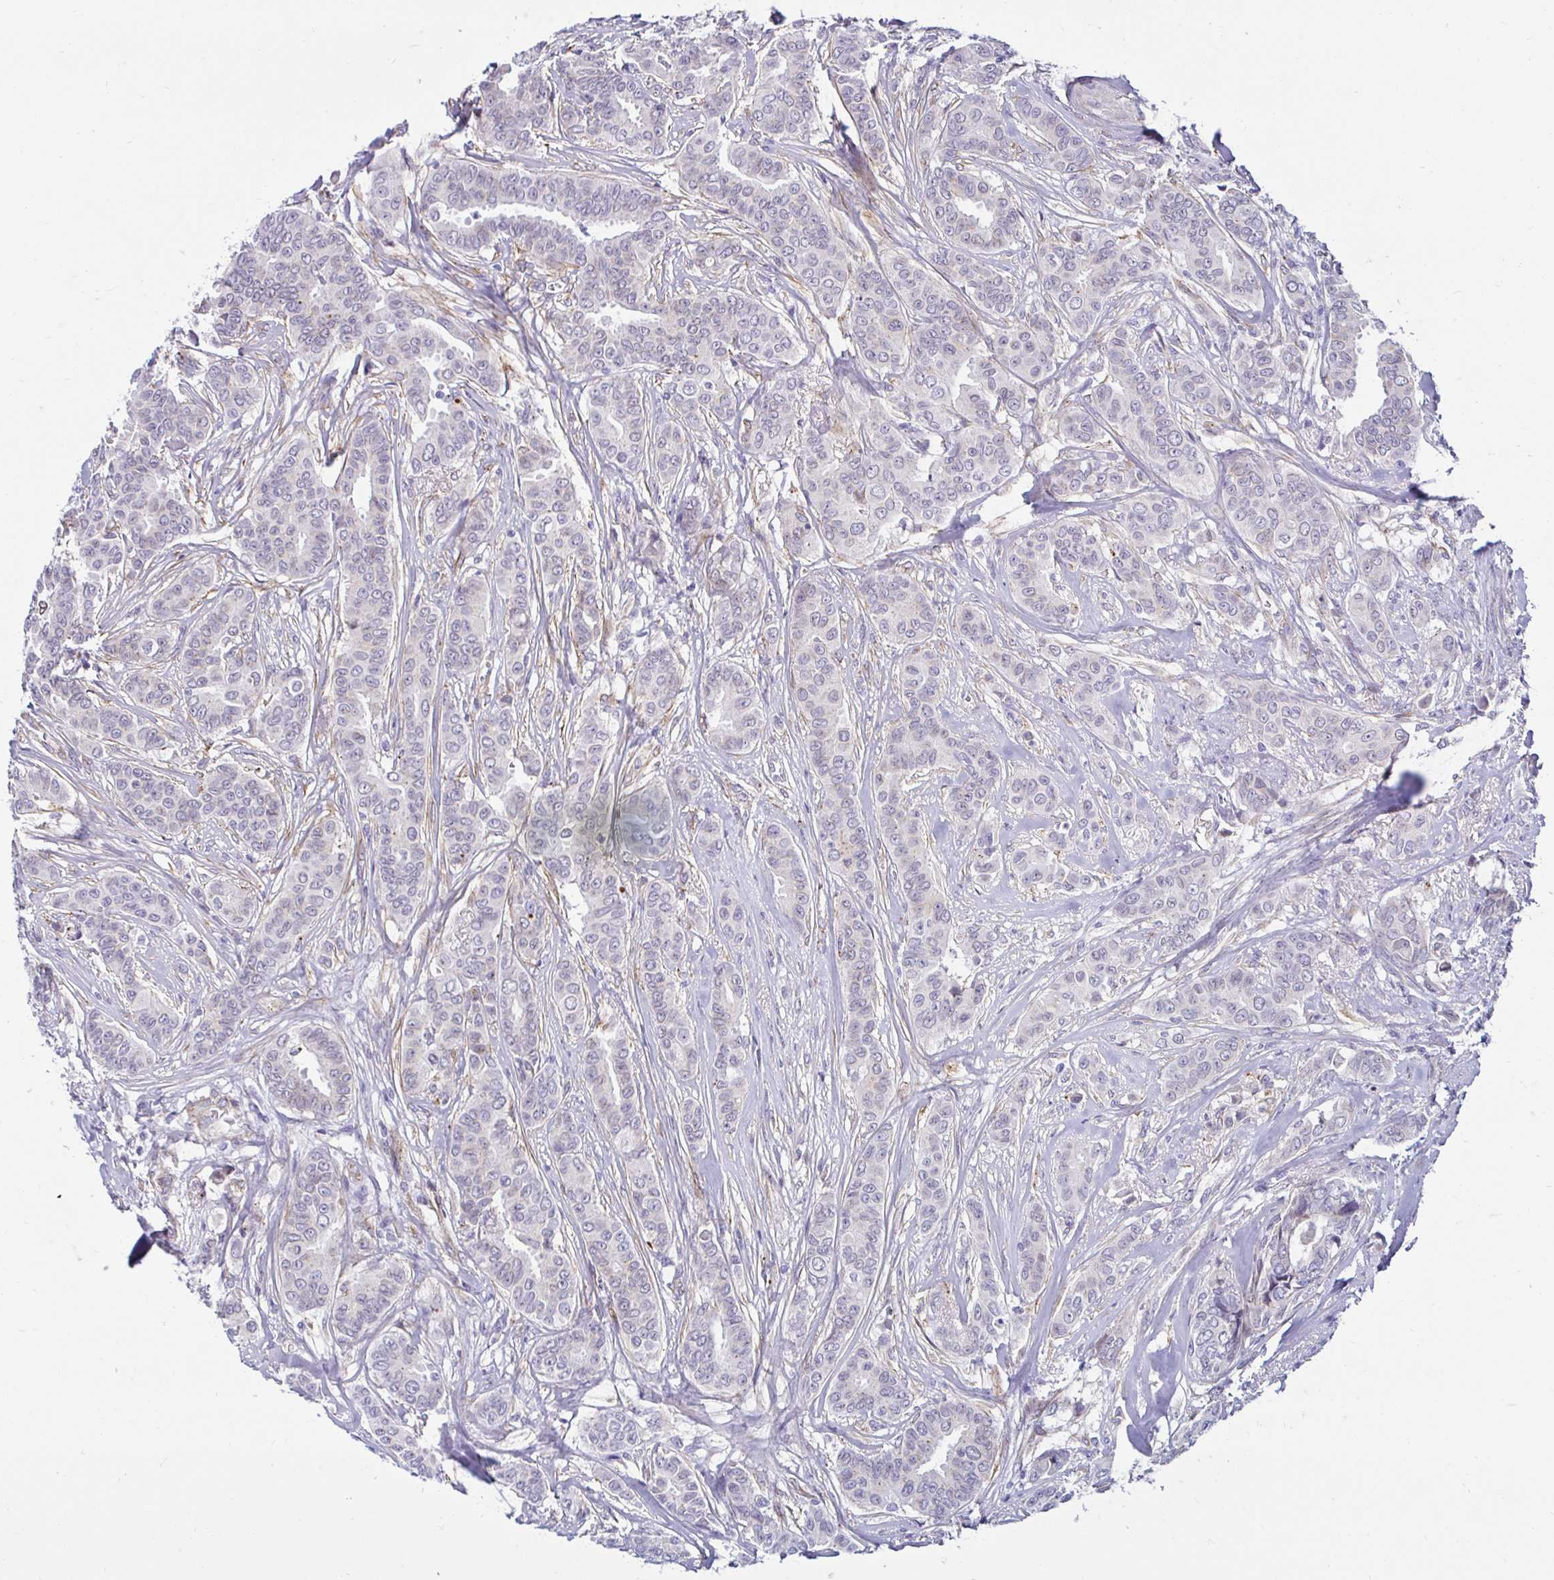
{"staining": {"intensity": "negative", "quantity": "none", "location": "none"}, "tissue": "breast cancer", "cell_type": "Tumor cells", "image_type": "cancer", "snomed": [{"axis": "morphology", "description": "Duct carcinoma"}, {"axis": "topography", "description": "Breast"}], "caption": "A high-resolution photomicrograph shows IHC staining of breast intraductal carcinoma, which reveals no significant positivity in tumor cells.", "gene": "ANKRD62", "patient": {"sex": "female", "age": 45}}